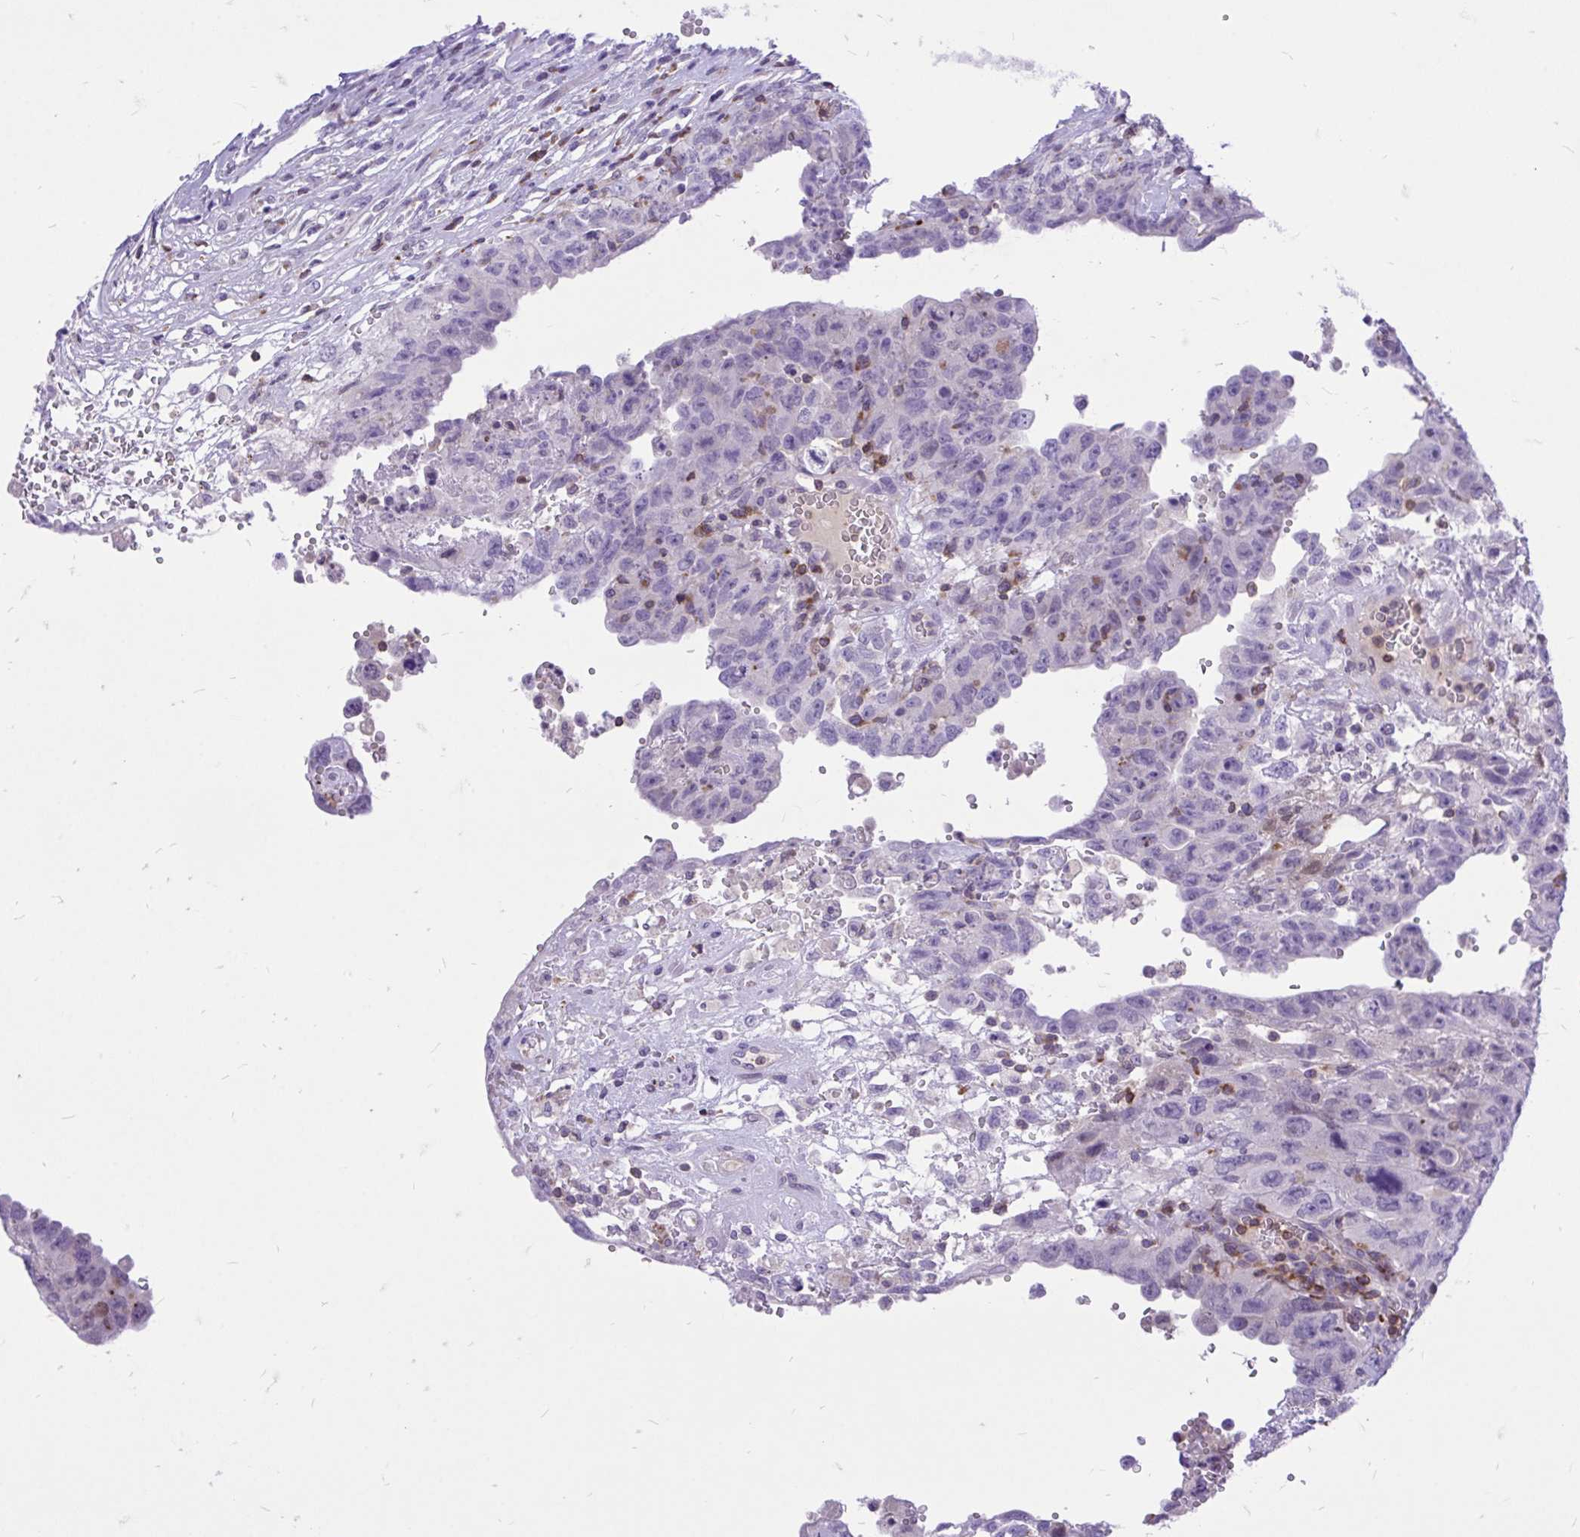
{"staining": {"intensity": "negative", "quantity": "none", "location": "none"}, "tissue": "testis cancer", "cell_type": "Tumor cells", "image_type": "cancer", "snomed": [{"axis": "morphology", "description": "Carcinoma, Embryonal, NOS"}, {"axis": "topography", "description": "Testis"}], "caption": "IHC photomicrograph of testis embryonal carcinoma stained for a protein (brown), which exhibits no positivity in tumor cells.", "gene": "CXCL8", "patient": {"sex": "male", "age": 26}}